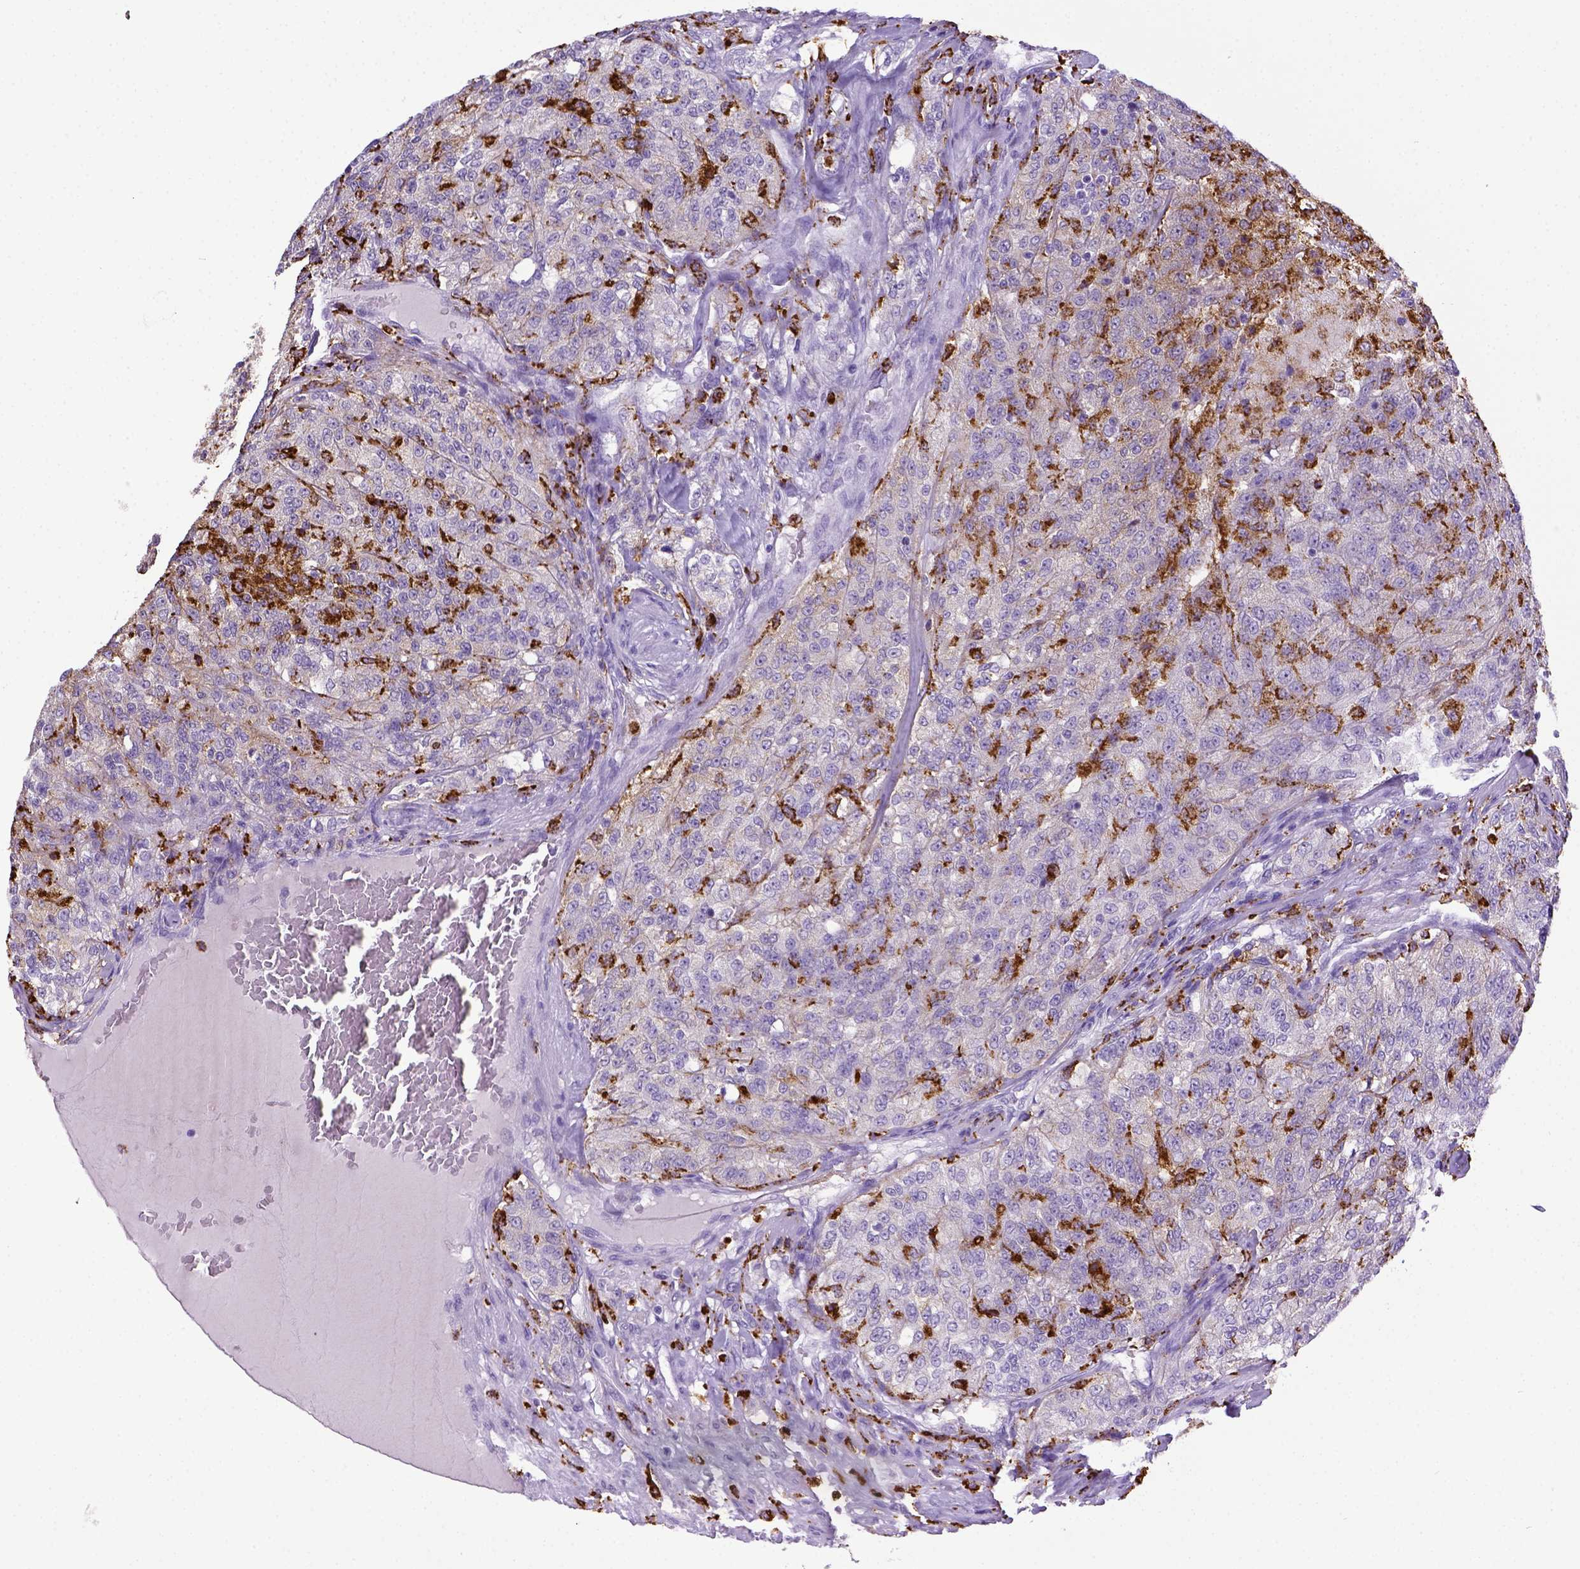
{"staining": {"intensity": "negative", "quantity": "none", "location": "none"}, "tissue": "renal cancer", "cell_type": "Tumor cells", "image_type": "cancer", "snomed": [{"axis": "morphology", "description": "Adenocarcinoma, NOS"}, {"axis": "topography", "description": "Kidney"}], "caption": "Tumor cells are negative for protein expression in human adenocarcinoma (renal).", "gene": "CD68", "patient": {"sex": "female", "age": 63}}